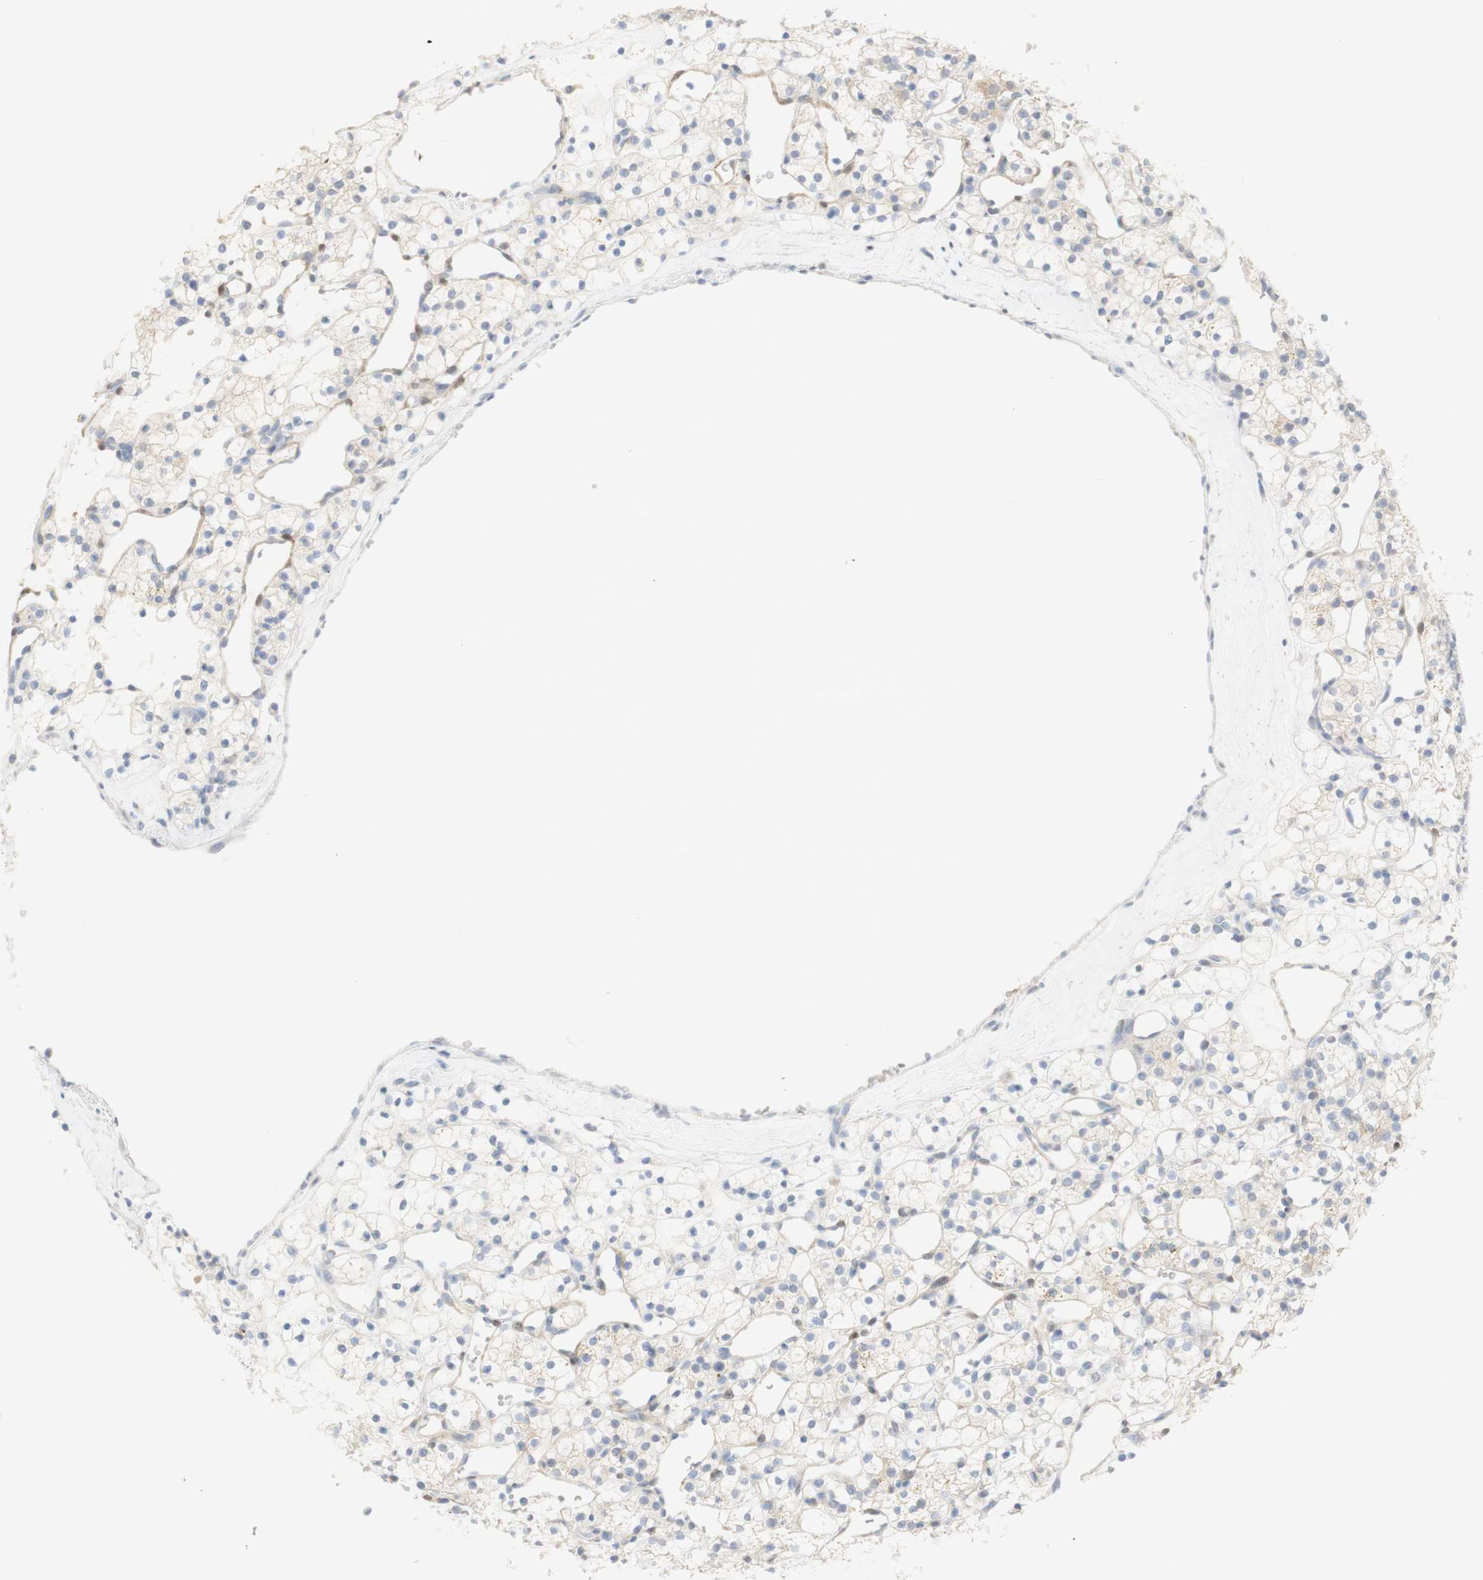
{"staining": {"intensity": "negative", "quantity": "none", "location": "none"}, "tissue": "renal cancer", "cell_type": "Tumor cells", "image_type": "cancer", "snomed": [{"axis": "morphology", "description": "Adenocarcinoma, NOS"}, {"axis": "topography", "description": "Kidney"}], "caption": "DAB immunohistochemical staining of human renal adenocarcinoma demonstrates no significant positivity in tumor cells.", "gene": "SELENBP1", "patient": {"sex": "female", "age": 60}}